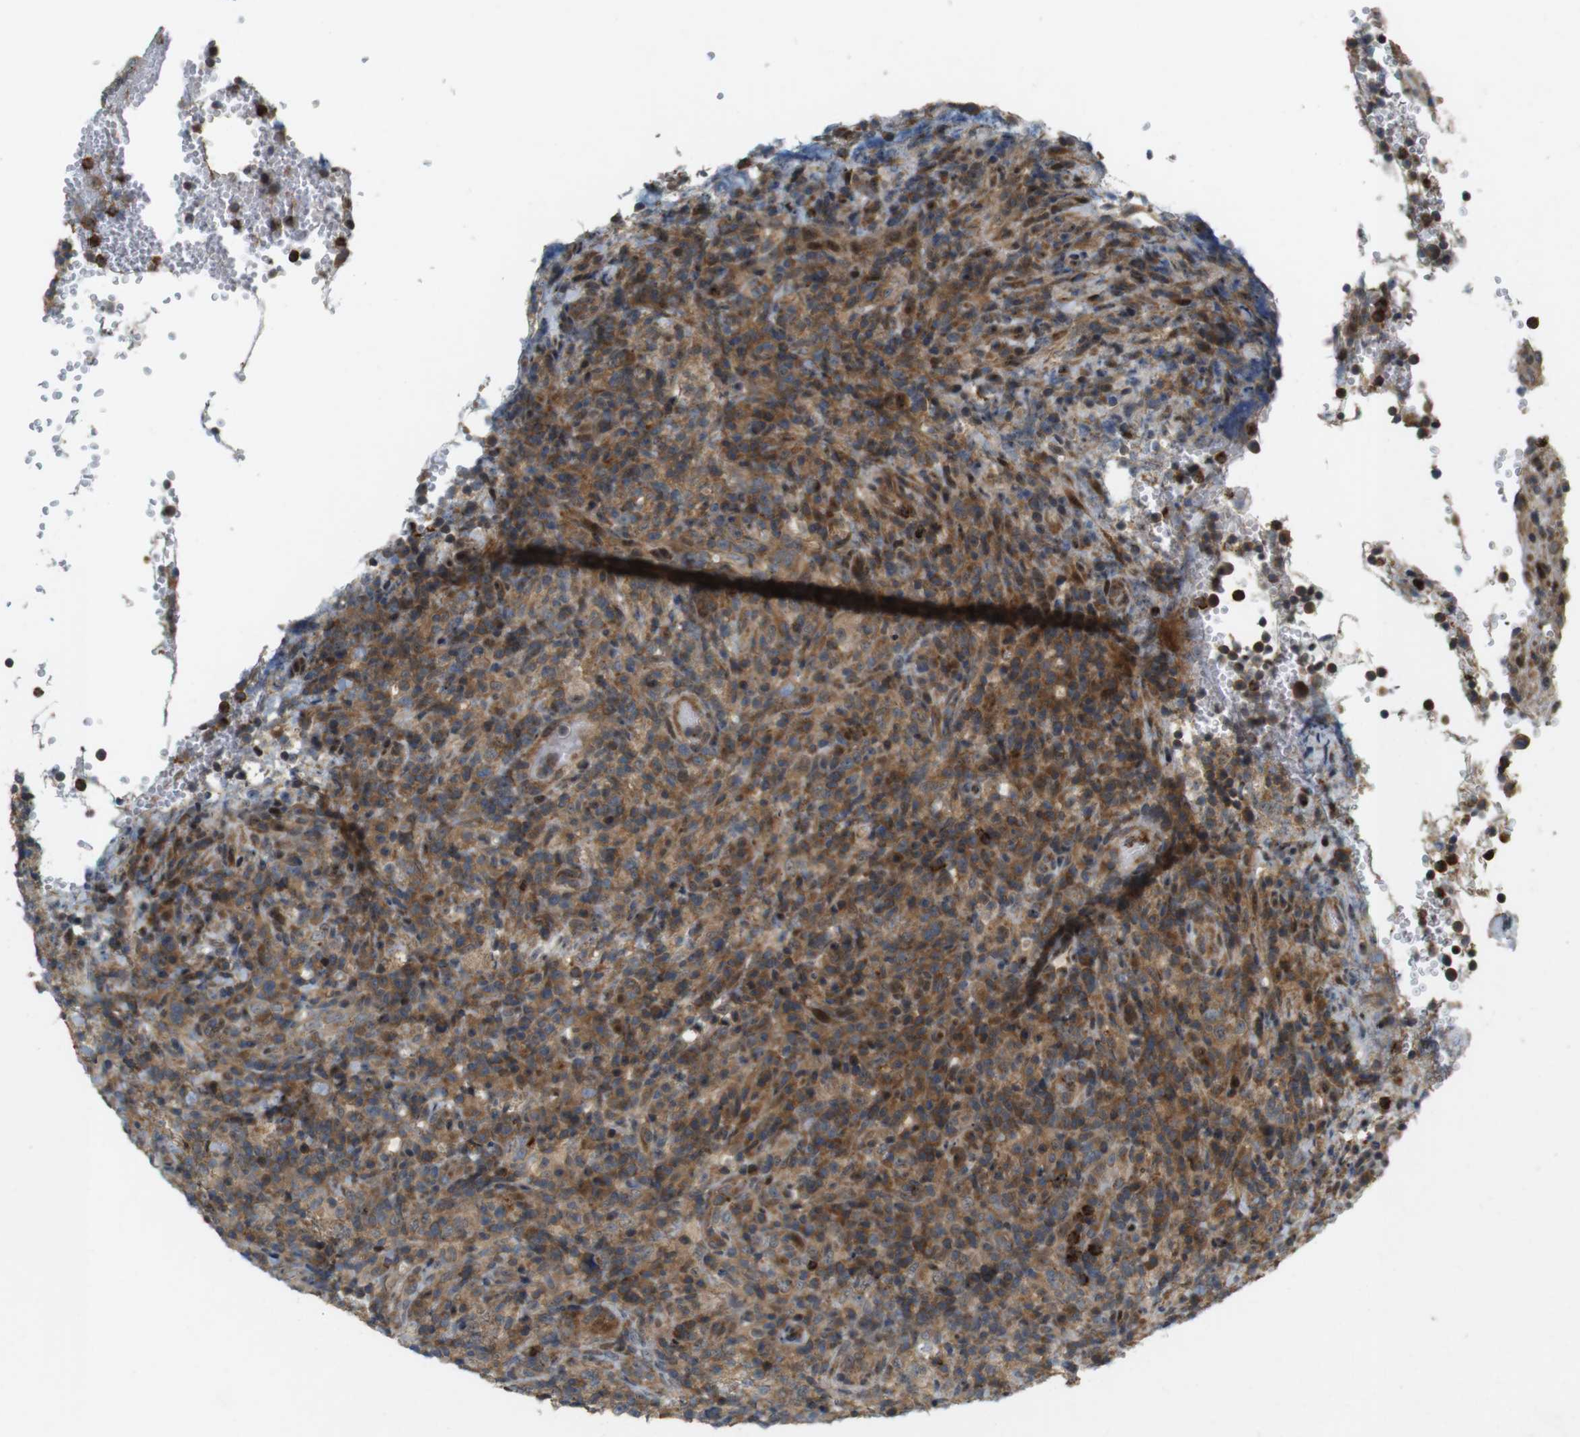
{"staining": {"intensity": "moderate", "quantity": ">75%", "location": "cytoplasmic/membranous,nuclear"}, "tissue": "lymphoma", "cell_type": "Tumor cells", "image_type": "cancer", "snomed": [{"axis": "morphology", "description": "Malignant lymphoma, non-Hodgkin's type, High grade"}, {"axis": "topography", "description": "Lymph node"}], "caption": "There is medium levels of moderate cytoplasmic/membranous and nuclear staining in tumor cells of high-grade malignant lymphoma, non-Hodgkin's type, as demonstrated by immunohistochemical staining (brown color).", "gene": "TMX3", "patient": {"sex": "female", "age": 76}}